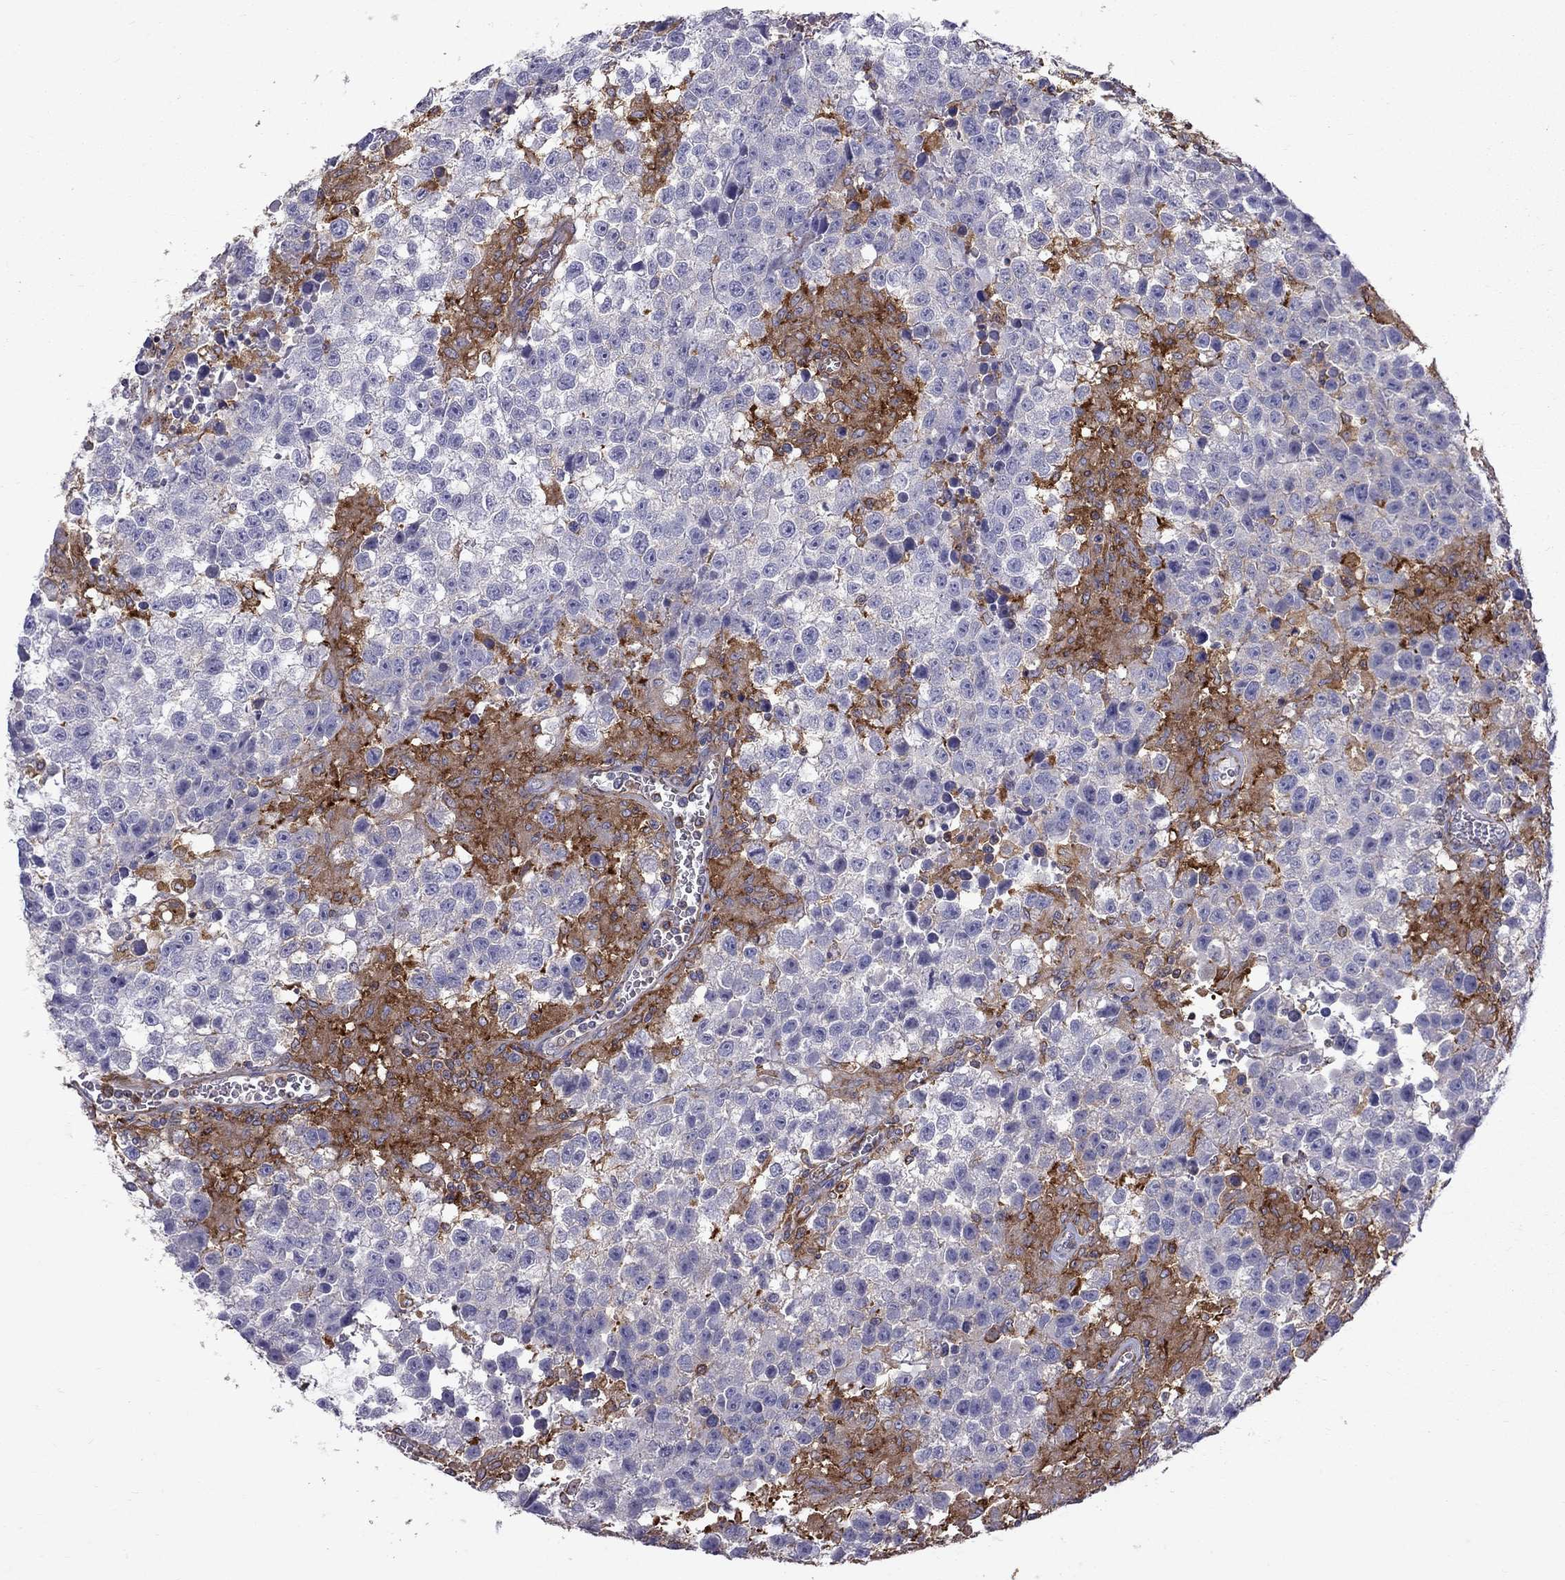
{"staining": {"intensity": "negative", "quantity": "none", "location": "none"}, "tissue": "testis cancer", "cell_type": "Tumor cells", "image_type": "cancer", "snomed": [{"axis": "morphology", "description": "Seminoma, NOS"}, {"axis": "topography", "description": "Testis"}], "caption": "This is an immunohistochemistry image of human testis cancer. There is no positivity in tumor cells.", "gene": "EIF4E3", "patient": {"sex": "male", "age": 43}}